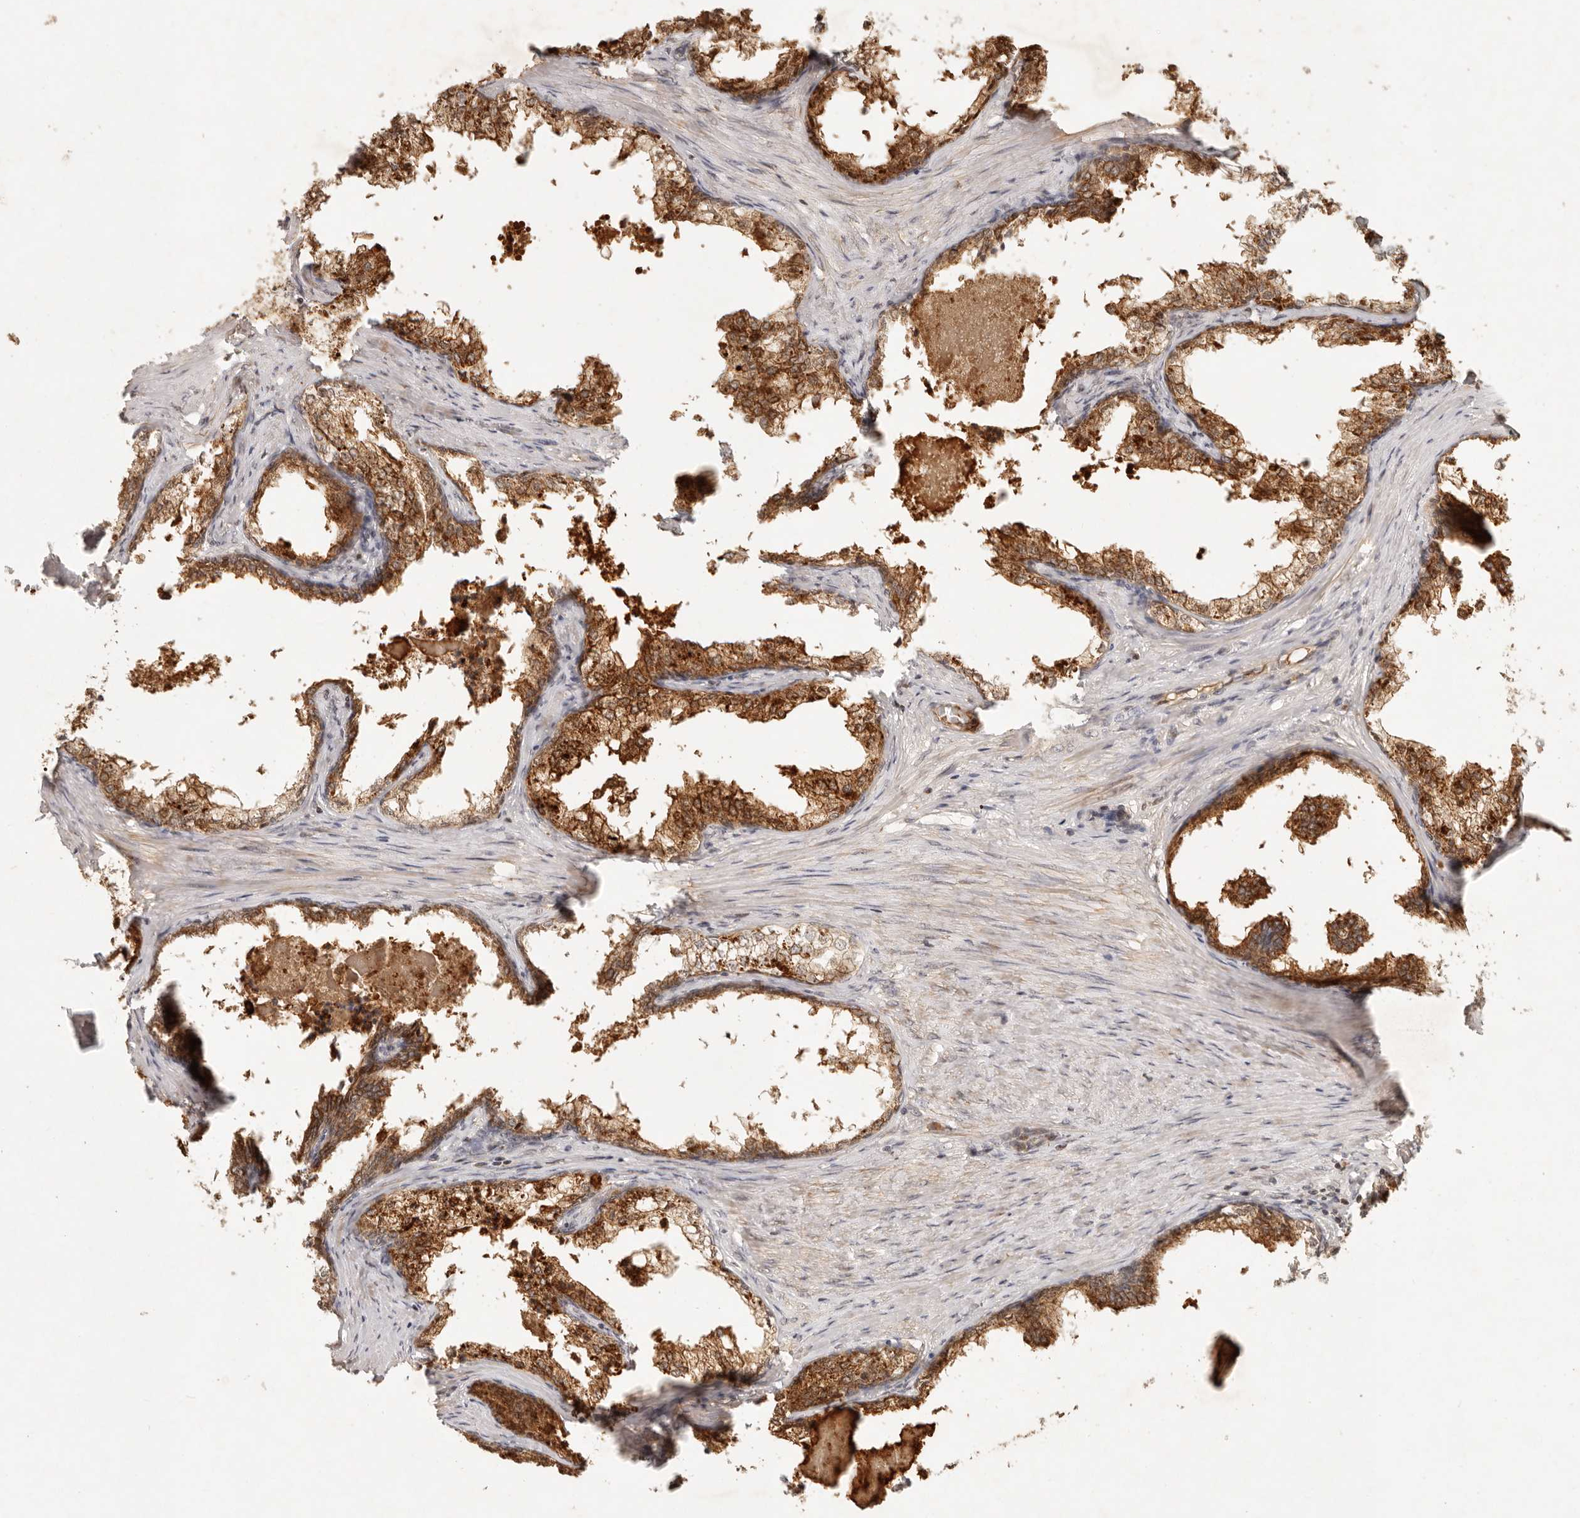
{"staining": {"intensity": "strong", "quantity": ">75%", "location": "cytoplasmic/membranous"}, "tissue": "prostate cancer", "cell_type": "Tumor cells", "image_type": "cancer", "snomed": [{"axis": "morphology", "description": "Adenocarcinoma, High grade"}, {"axis": "topography", "description": "Prostate"}], "caption": "Prostate adenocarcinoma (high-grade) stained for a protein (brown) shows strong cytoplasmic/membranous positive positivity in approximately >75% of tumor cells.", "gene": "KLHL38", "patient": {"sex": "male", "age": 58}}